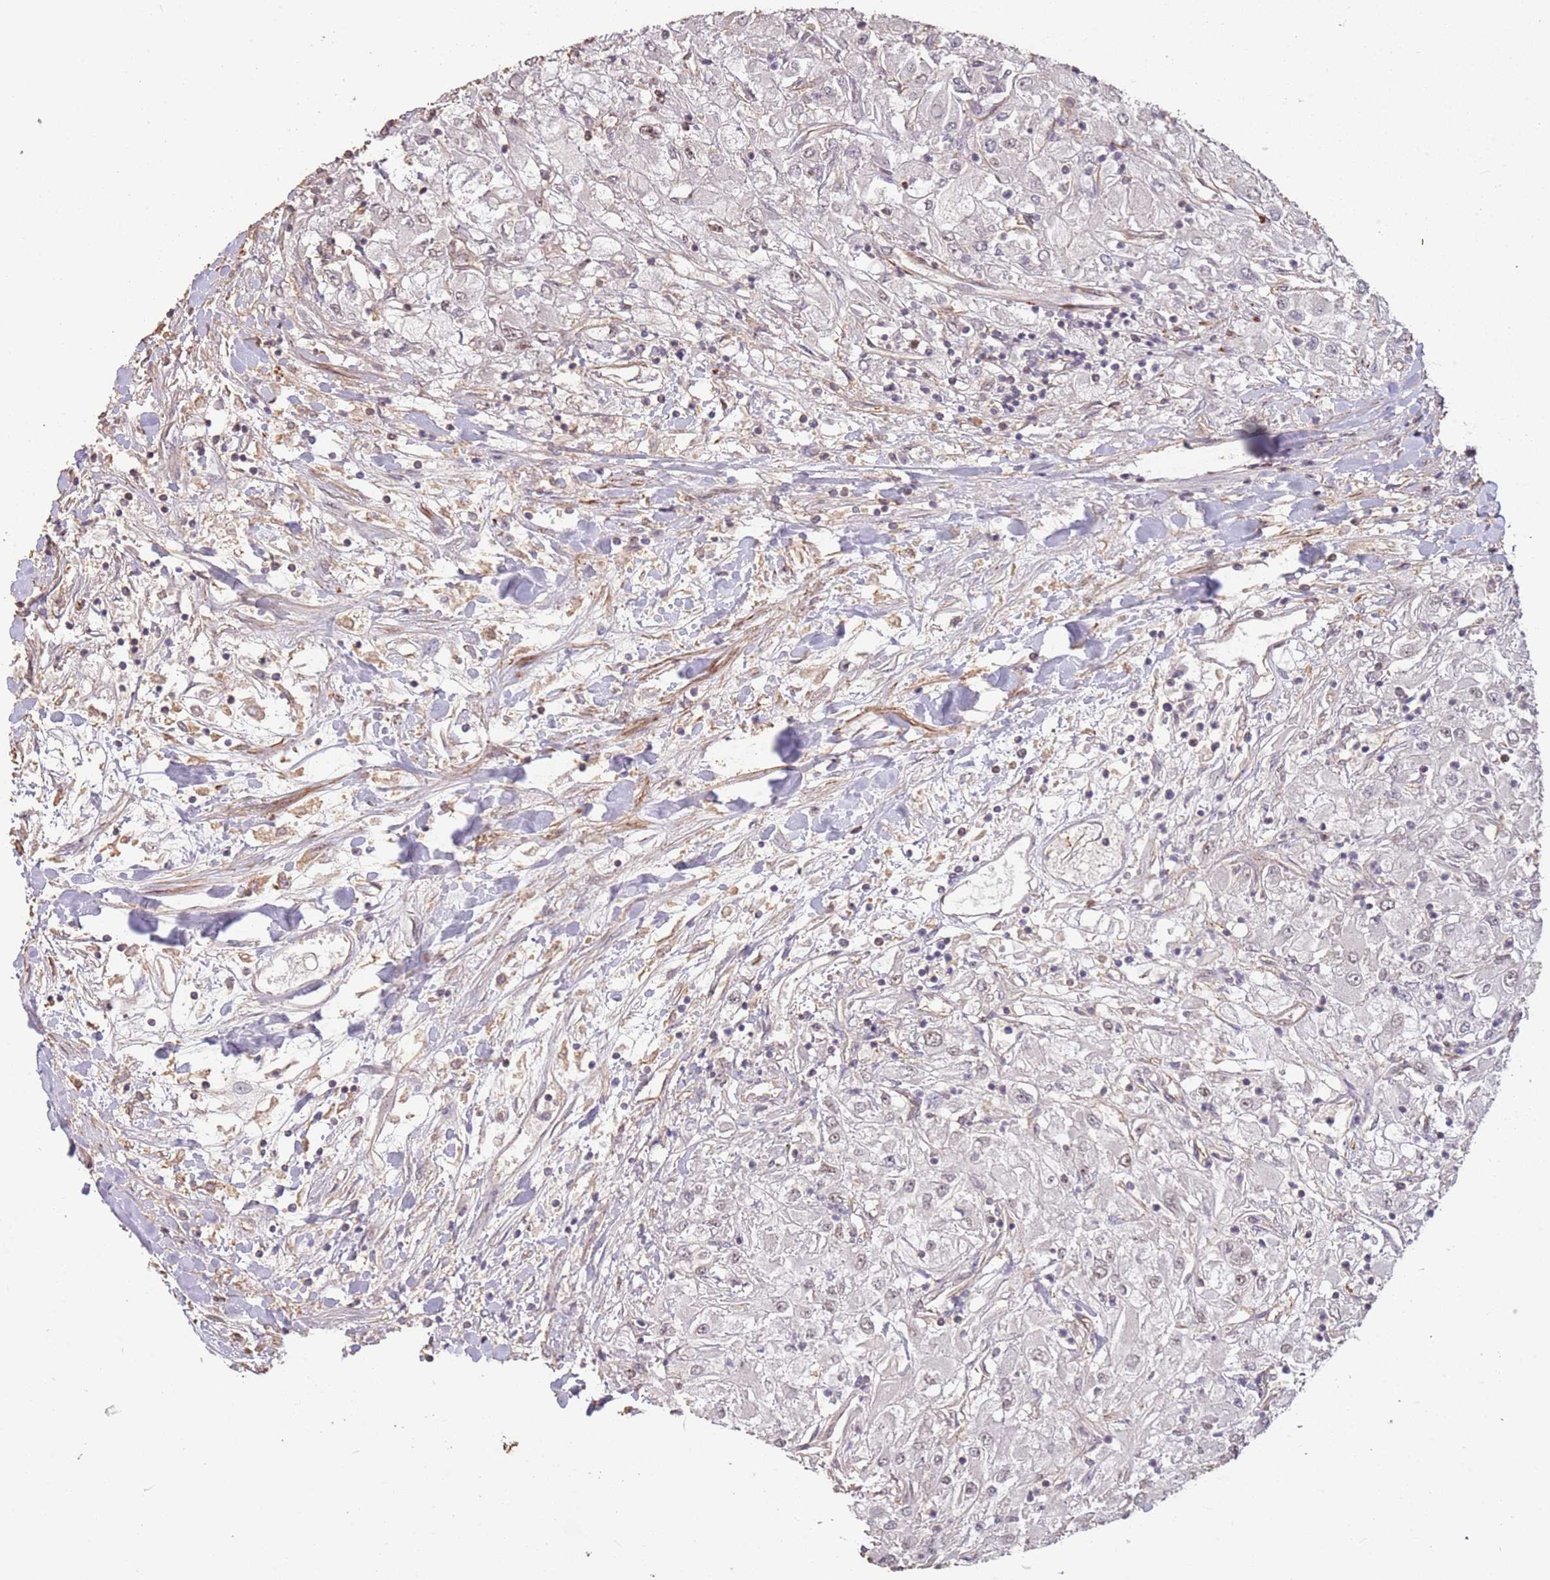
{"staining": {"intensity": "weak", "quantity": "<25%", "location": "nuclear"}, "tissue": "renal cancer", "cell_type": "Tumor cells", "image_type": "cancer", "snomed": [{"axis": "morphology", "description": "Adenocarcinoma, NOS"}, {"axis": "topography", "description": "Kidney"}], "caption": "This is a photomicrograph of immunohistochemistry staining of adenocarcinoma (renal), which shows no positivity in tumor cells.", "gene": "ADTRP", "patient": {"sex": "male", "age": 80}}